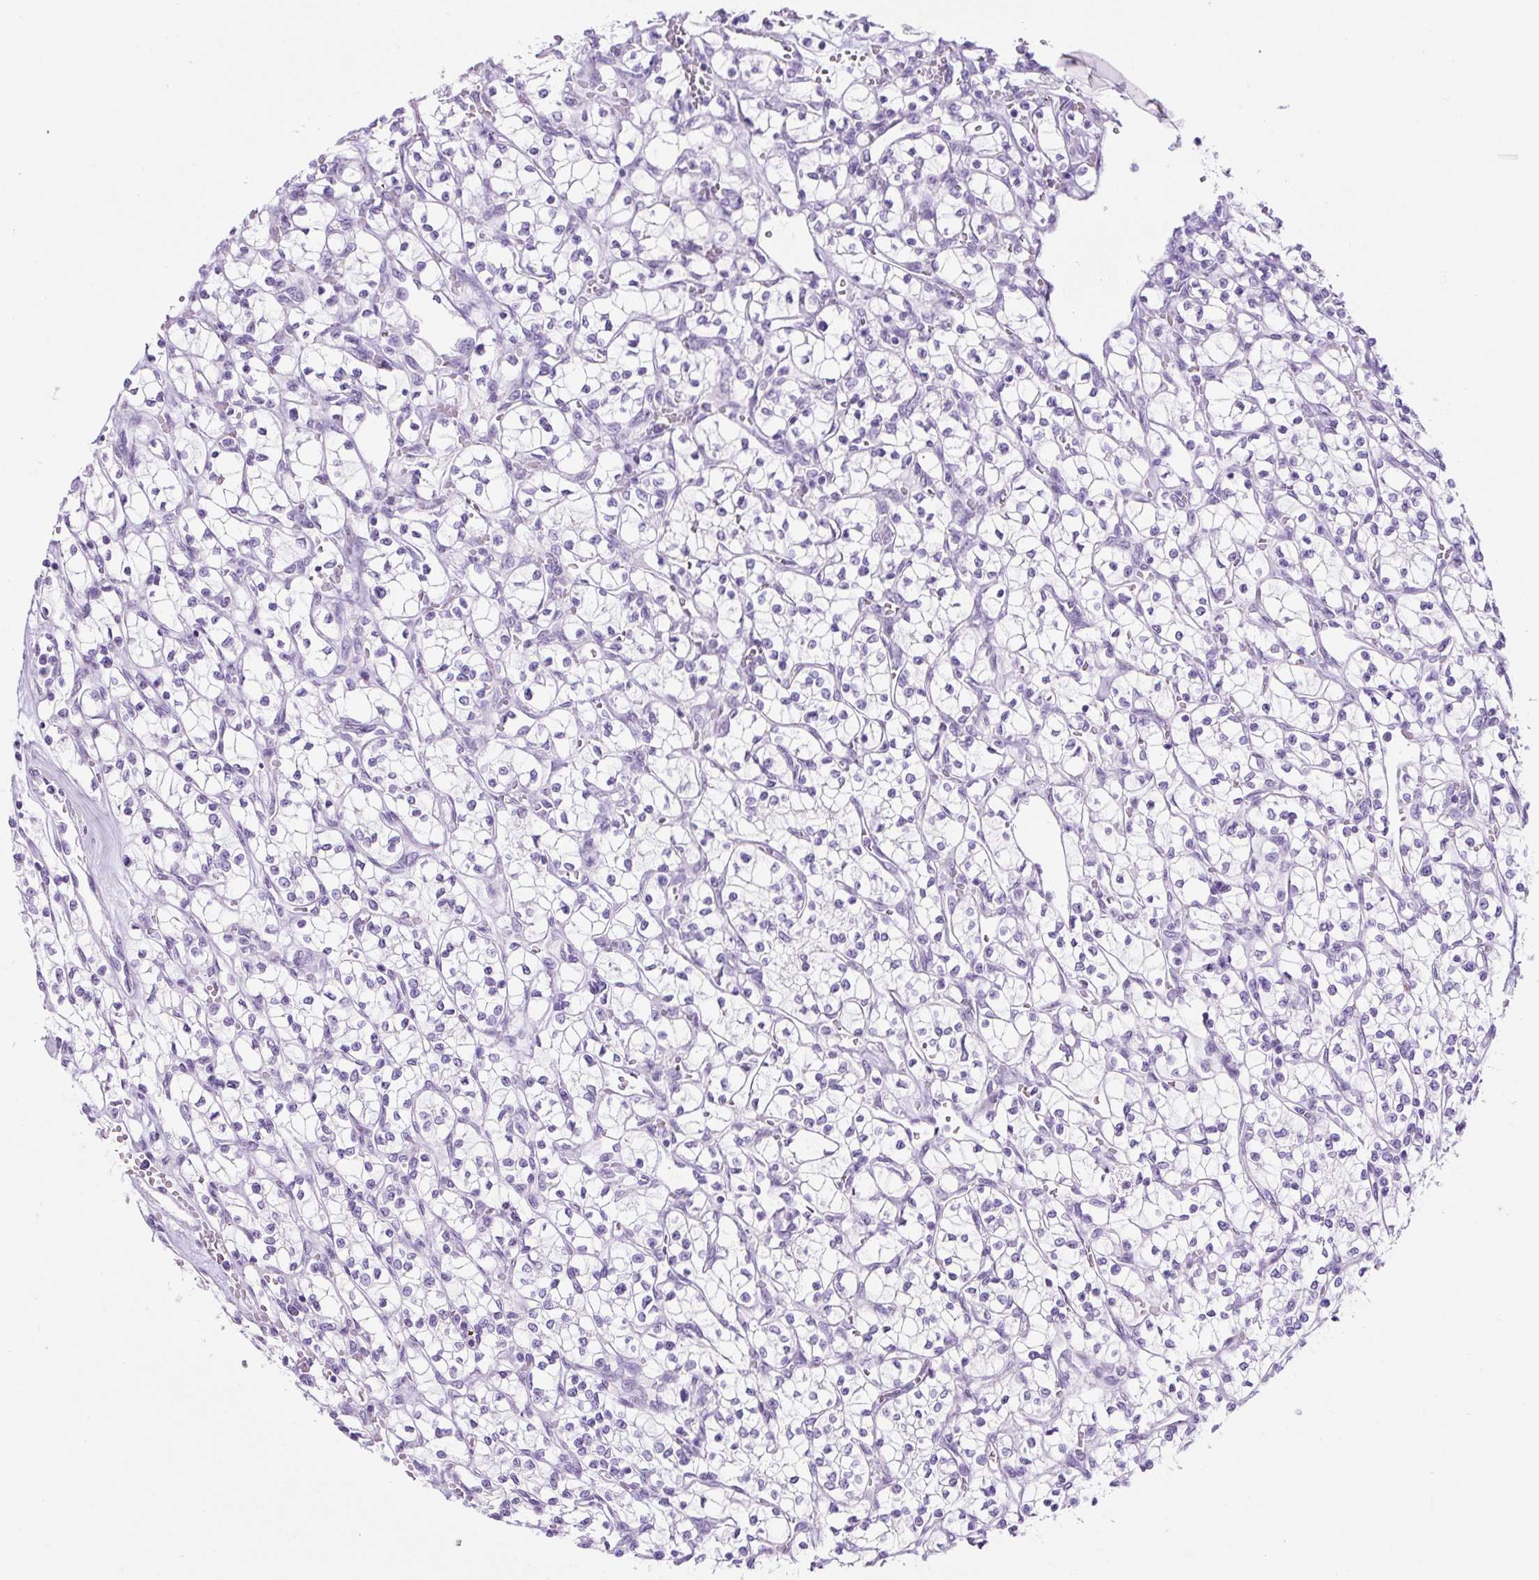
{"staining": {"intensity": "negative", "quantity": "none", "location": "none"}, "tissue": "renal cancer", "cell_type": "Tumor cells", "image_type": "cancer", "snomed": [{"axis": "morphology", "description": "Adenocarcinoma, NOS"}, {"axis": "topography", "description": "Kidney"}], "caption": "The image displays no significant positivity in tumor cells of renal cancer. Nuclei are stained in blue.", "gene": "TMEM200B", "patient": {"sex": "female", "age": 64}}